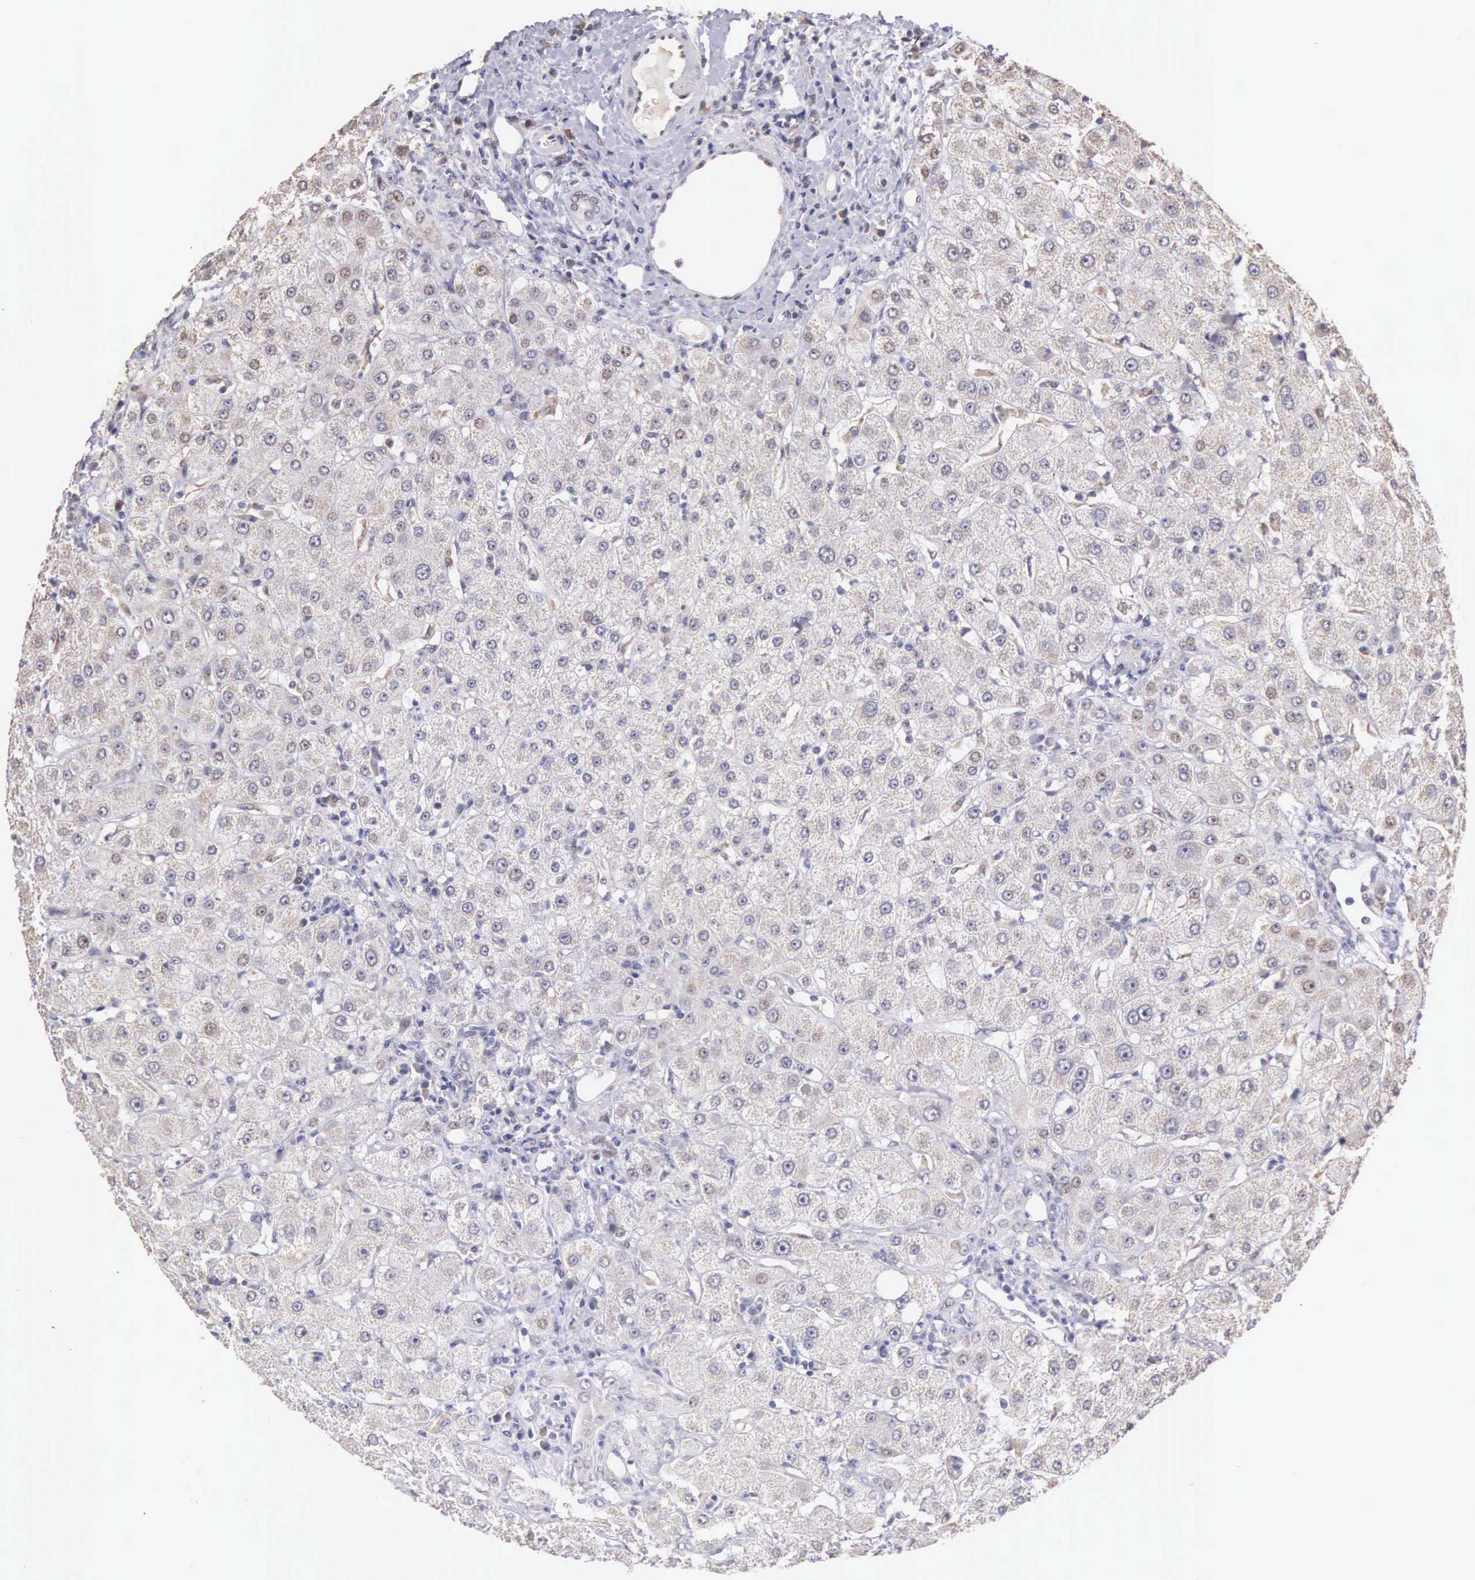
{"staining": {"intensity": "negative", "quantity": "none", "location": "none"}, "tissue": "liver", "cell_type": "Cholangiocytes", "image_type": "normal", "snomed": [{"axis": "morphology", "description": "Normal tissue, NOS"}, {"axis": "topography", "description": "Liver"}], "caption": "Benign liver was stained to show a protein in brown. There is no significant staining in cholangiocytes.", "gene": "HMGXB4", "patient": {"sex": "female", "age": 79}}